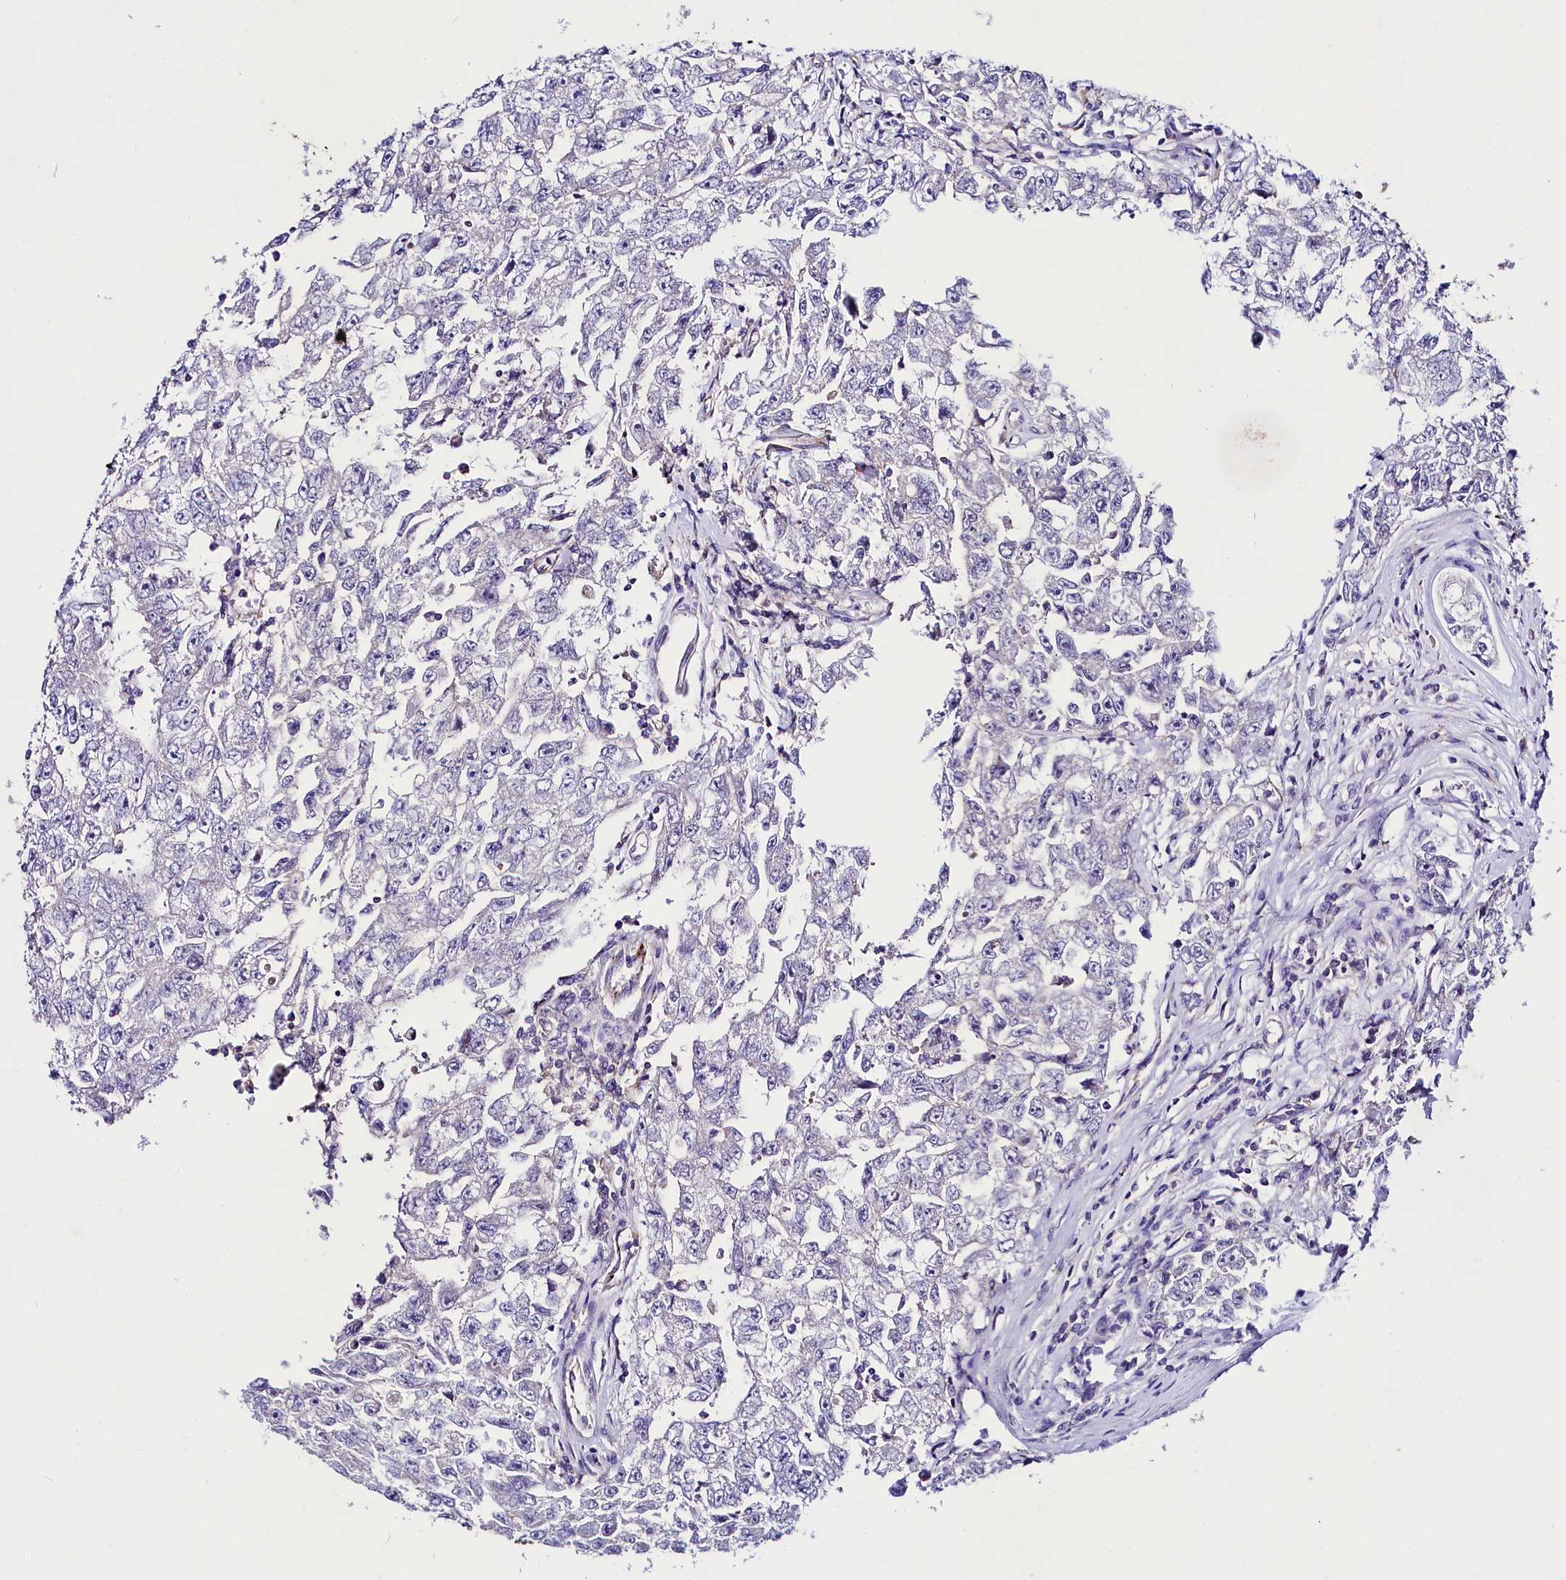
{"staining": {"intensity": "negative", "quantity": "none", "location": "none"}, "tissue": "testis cancer", "cell_type": "Tumor cells", "image_type": "cancer", "snomed": [{"axis": "morphology", "description": "Carcinoma, Embryonal, NOS"}, {"axis": "topography", "description": "Testis"}], "caption": "Tumor cells show no significant staining in testis embryonal carcinoma.", "gene": "ABHD5", "patient": {"sex": "male", "age": 17}}